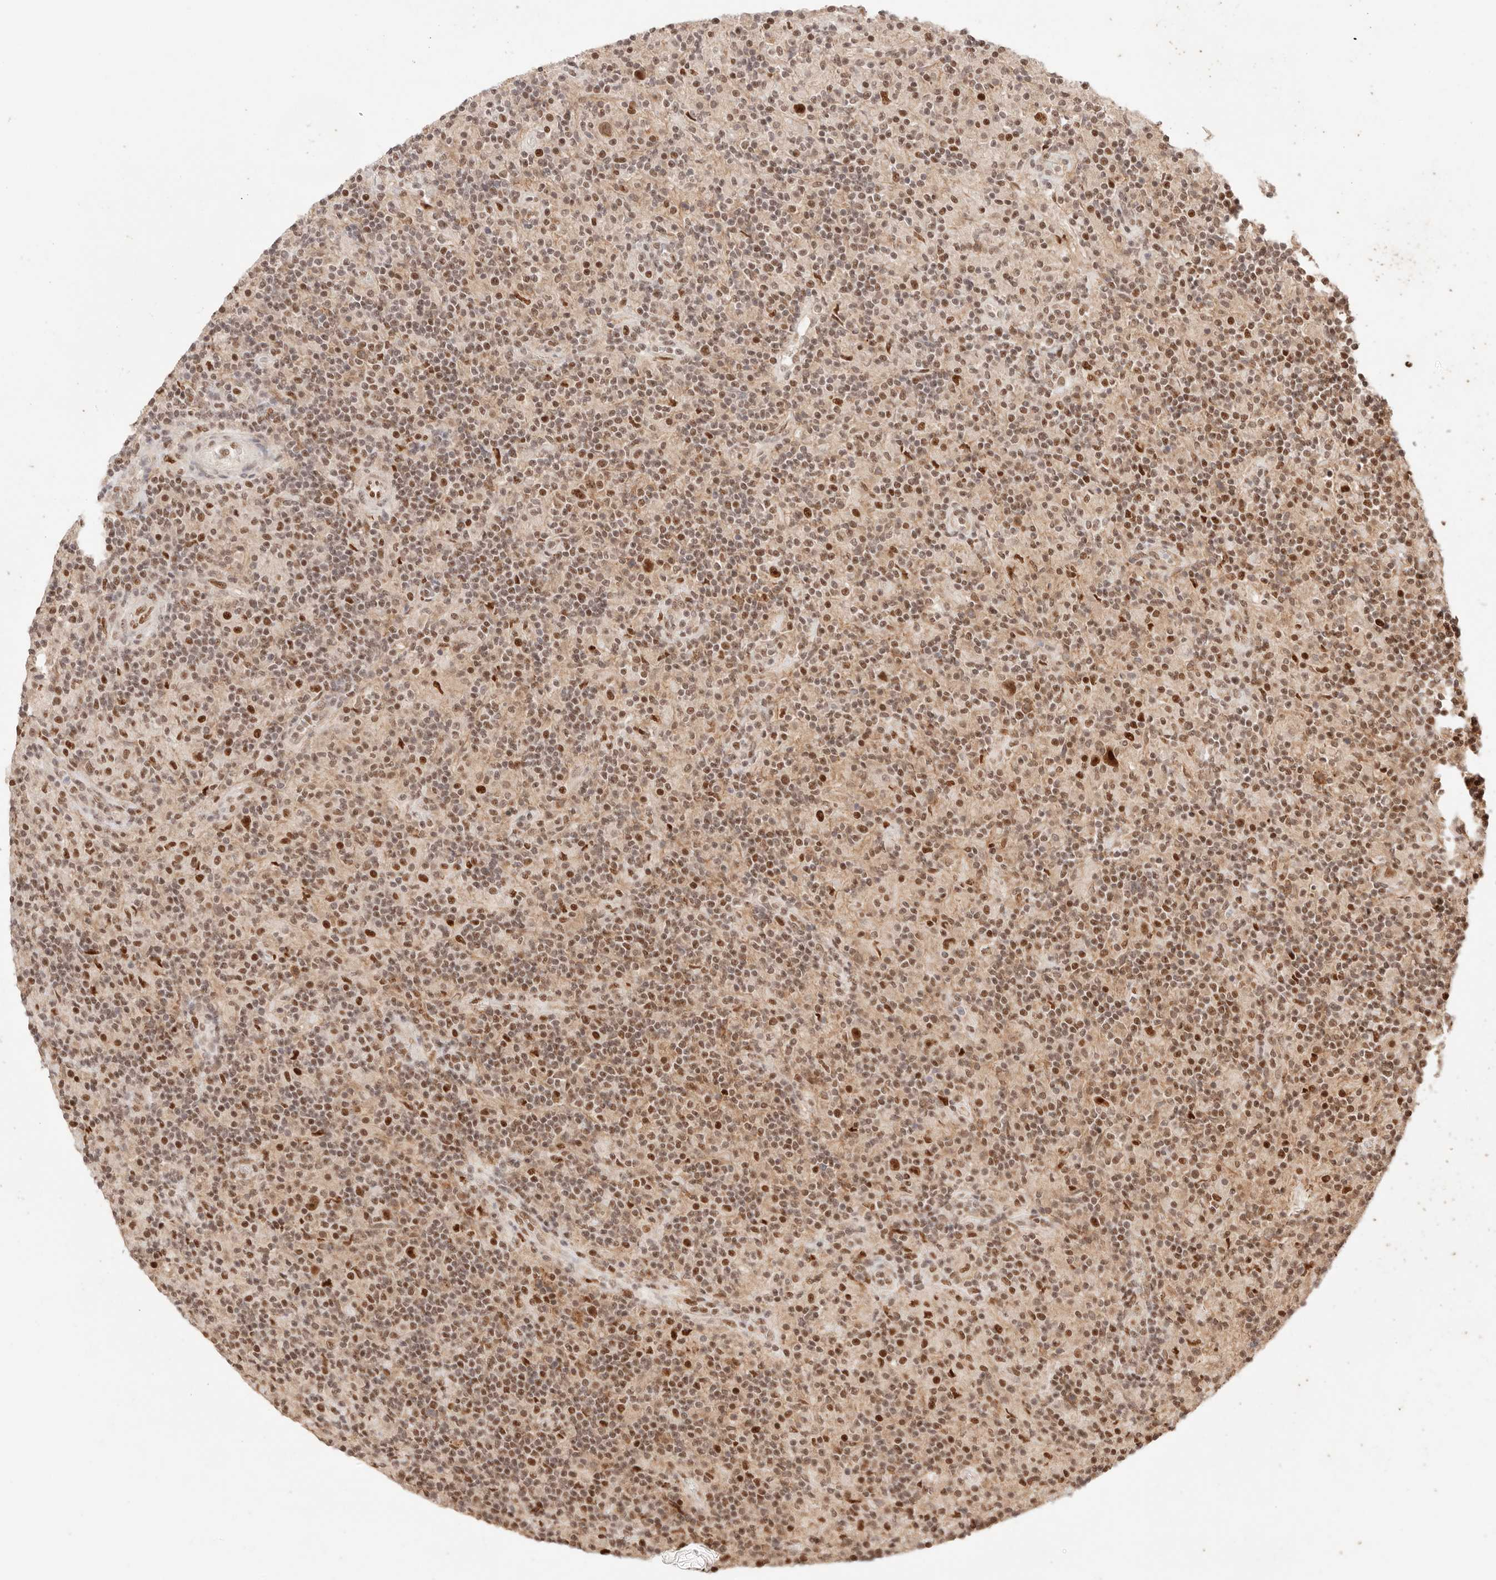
{"staining": {"intensity": "moderate", "quantity": ">75%", "location": "nuclear"}, "tissue": "lymphoma", "cell_type": "Tumor cells", "image_type": "cancer", "snomed": [{"axis": "morphology", "description": "Hodgkin's disease, NOS"}, {"axis": "topography", "description": "Lymph node"}], "caption": "A high-resolution histopathology image shows immunohistochemistry (IHC) staining of lymphoma, which shows moderate nuclear positivity in approximately >75% of tumor cells. The staining was performed using DAB (3,3'-diaminobenzidine) to visualize the protein expression in brown, while the nuclei were stained in blue with hematoxylin (Magnification: 20x).", "gene": "GTF2E2", "patient": {"sex": "male", "age": 70}}